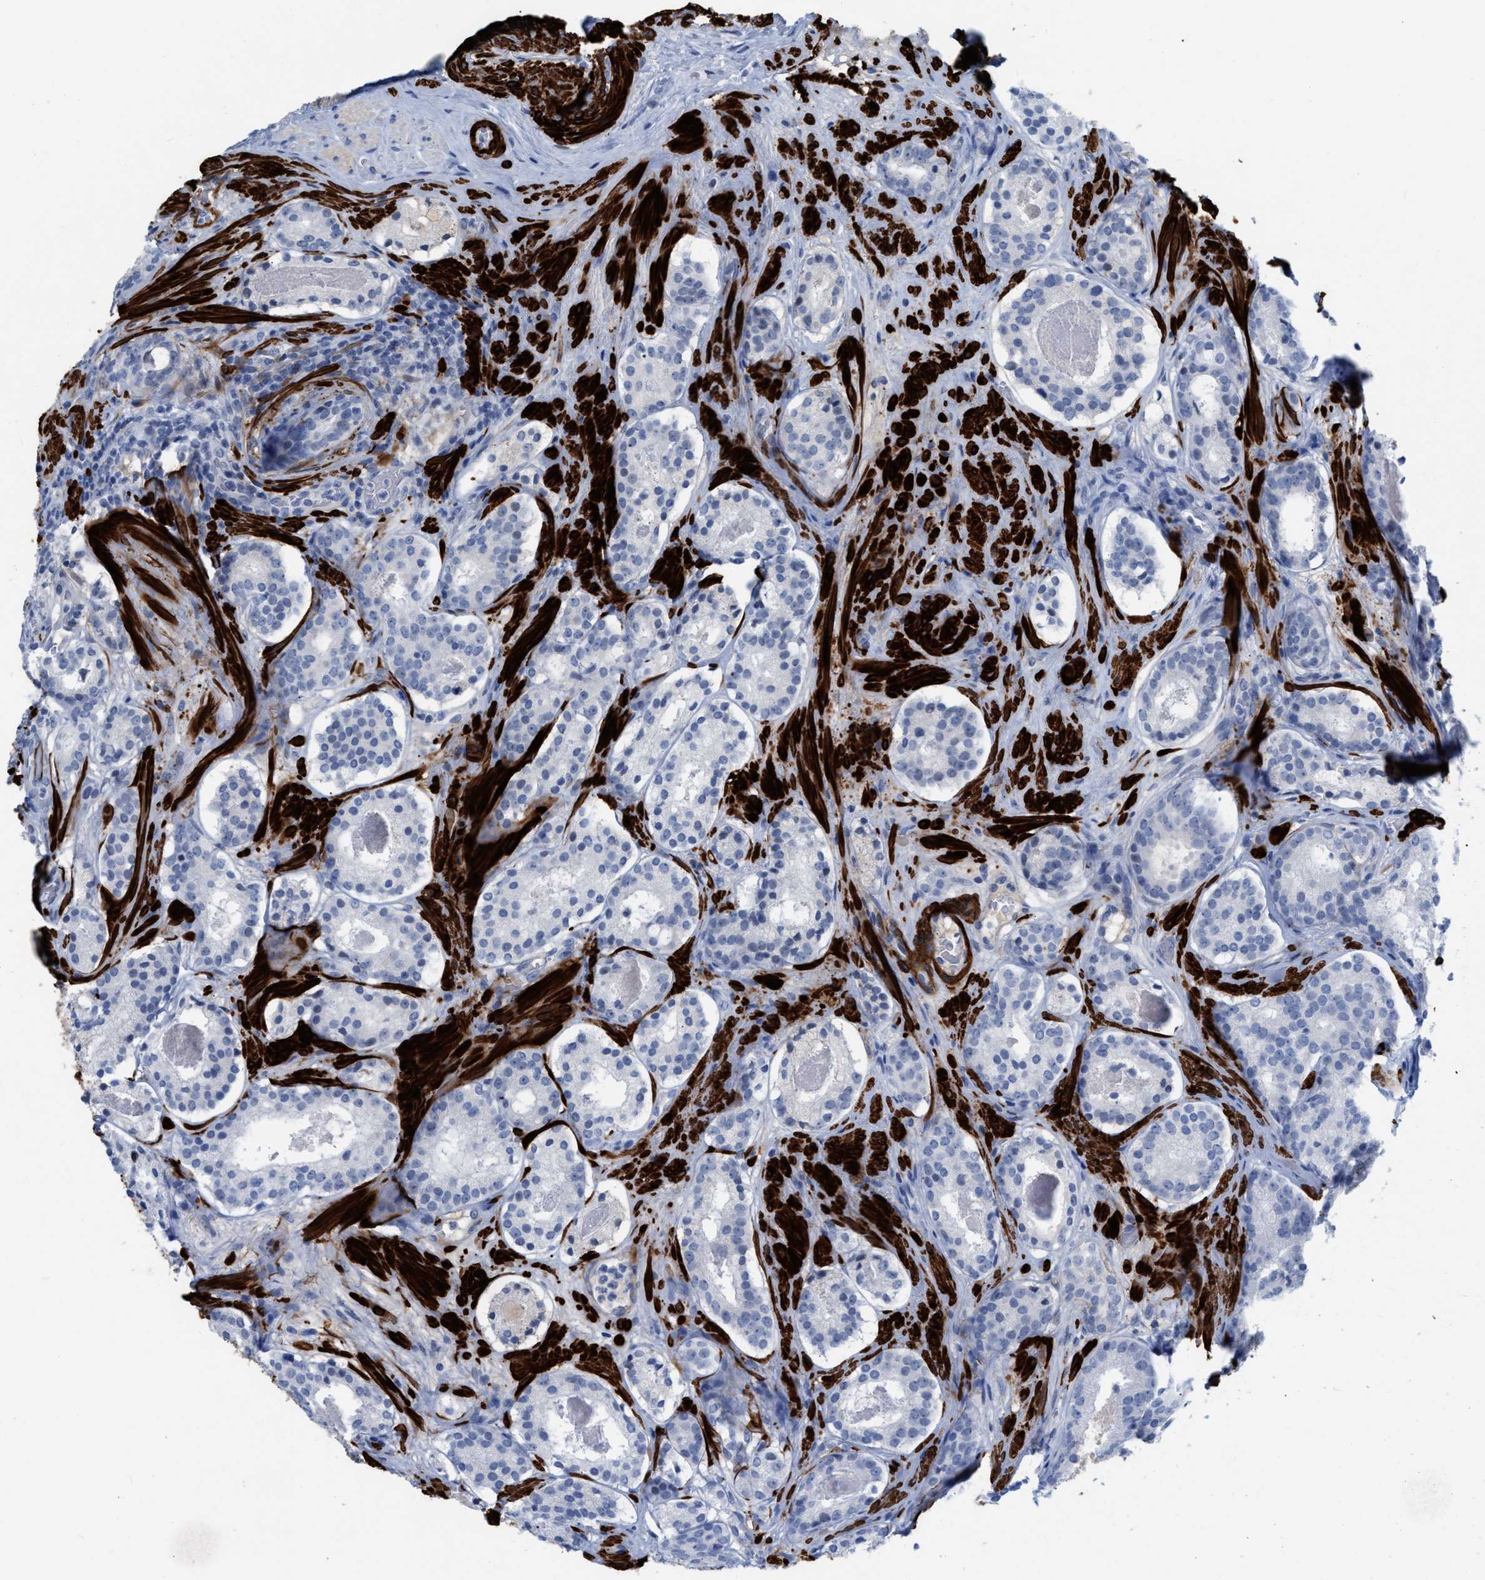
{"staining": {"intensity": "negative", "quantity": "none", "location": "none"}, "tissue": "prostate cancer", "cell_type": "Tumor cells", "image_type": "cancer", "snomed": [{"axis": "morphology", "description": "Adenocarcinoma, Low grade"}, {"axis": "topography", "description": "Prostate"}], "caption": "Immunohistochemical staining of human prostate low-grade adenocarcinoma demonstrates no significant expression in tumor cells.", "gene": "TAGLN", "patient": {"sex": "male", "age": 69}}